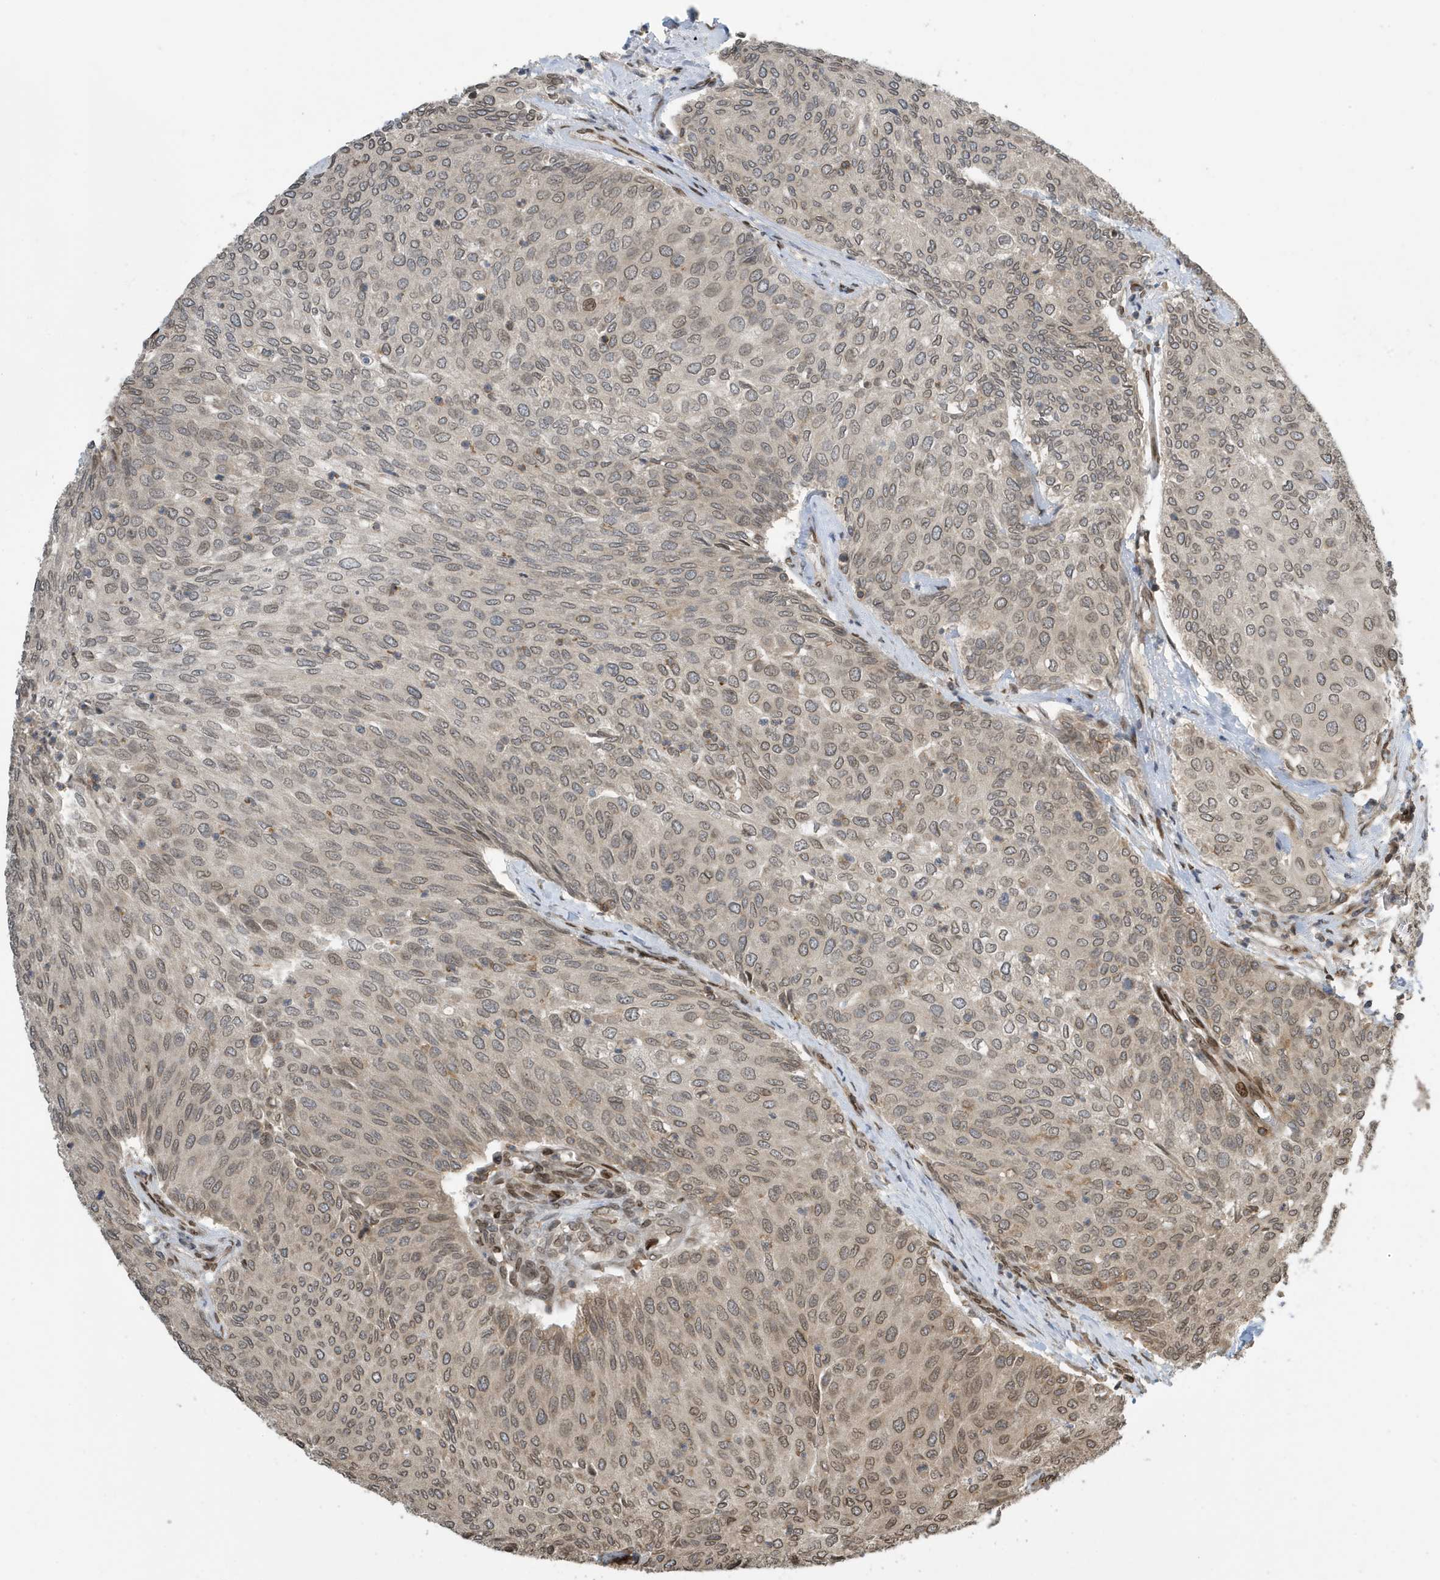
{"staining": {"intensity": "moderate", "quantity": "25%-75%", "location": "cytoplasmic/membranous,nuclear"}, "tissue": "urothelial cancer", "cell_type": "Tumor cells", "image_type": "cancer", "snomed": [{"axis": "morphology", "description": "Urothelial carcinoma, Low grade"}, {"axis": "topography", "description": "Urinary bladder"}], "caption": "Protein expression analysis of human urothelial cancer reveals moderate cytoplasmic/membranous and nuclear expression in approximately 25%-75% of tumor cells.", "gene": "DUSP18", "patient": {"sex": "female", "age": 79}}